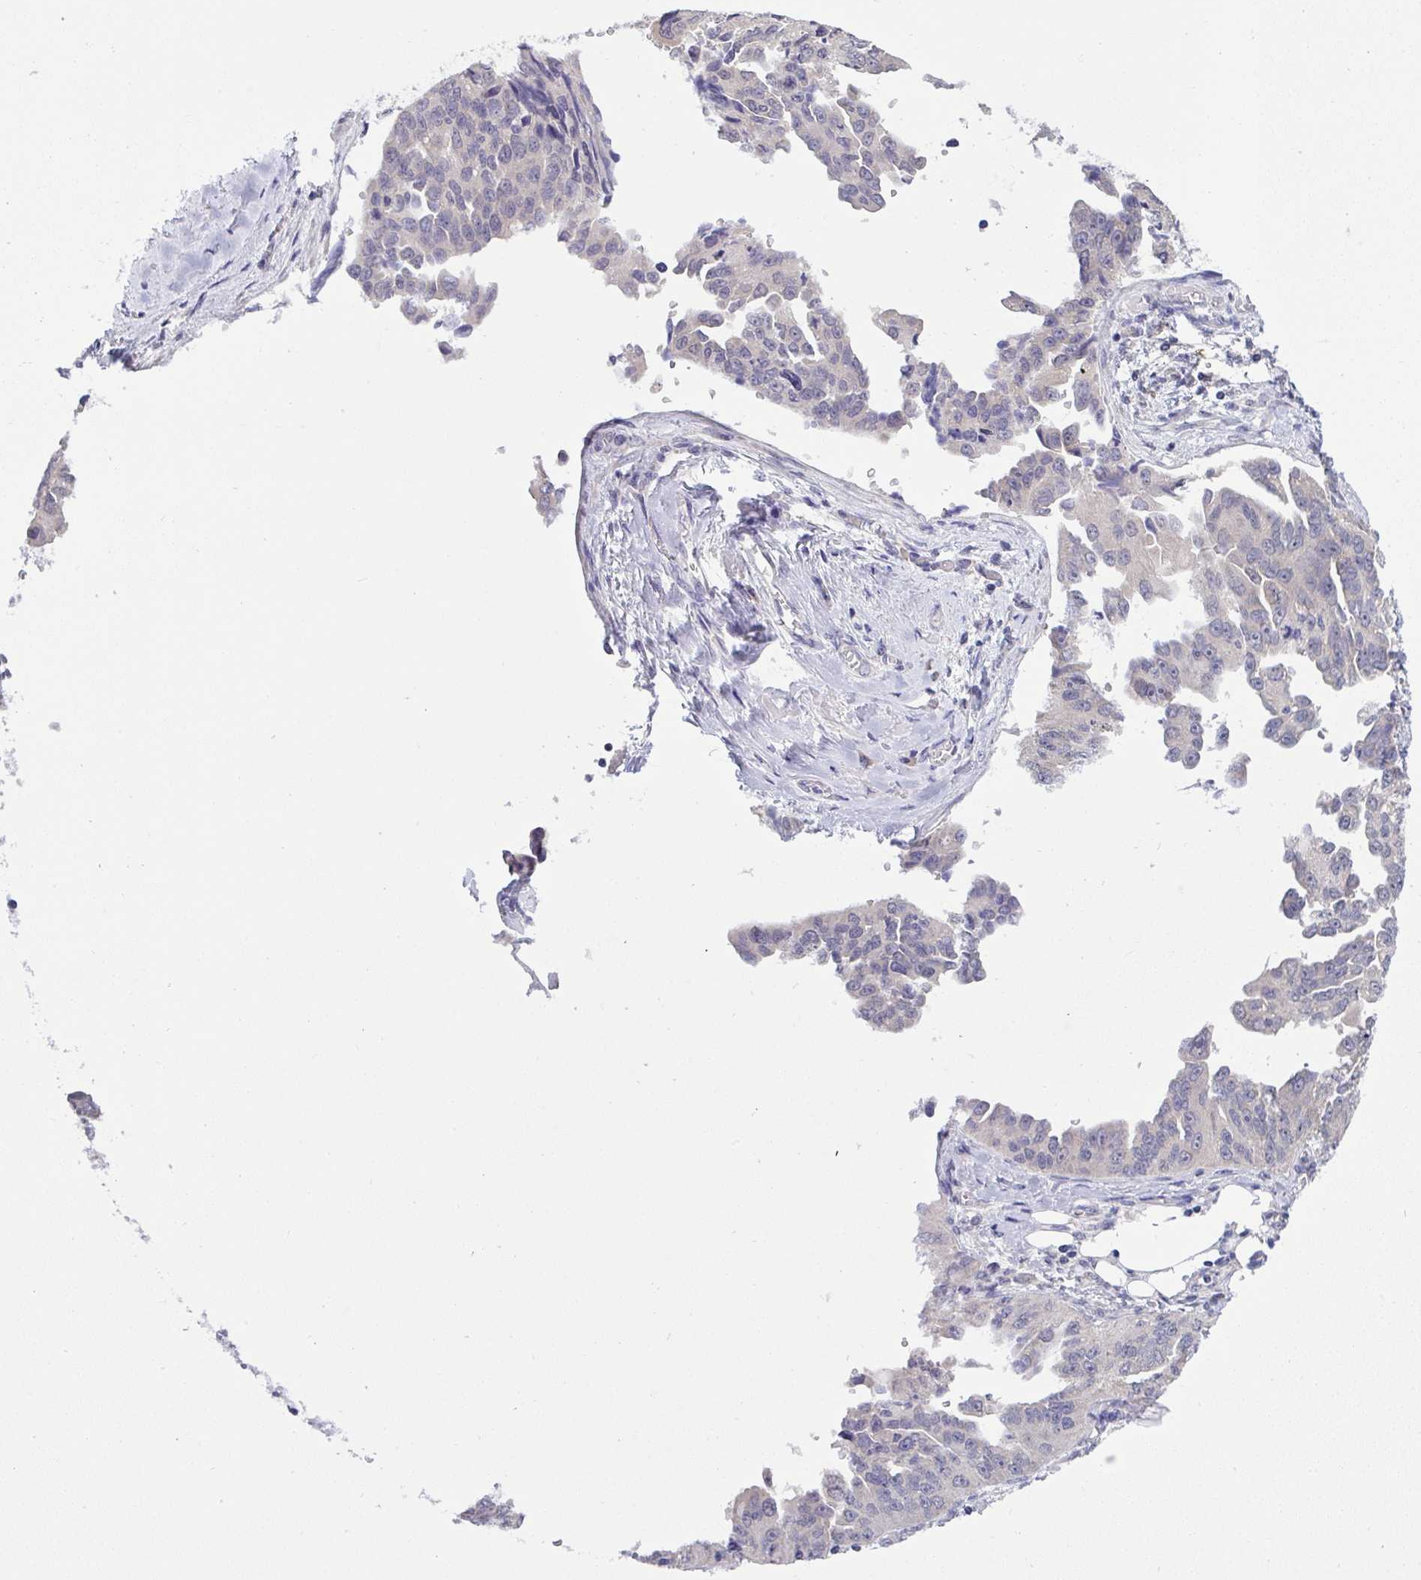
{"staining": {"intensity": "negative", "quantity": "none", "location": "none"}, "tissue": "ovarian cancer", "cell_type": "Tumor cells", "image_type": "cancer", "snomed": [{"axis": "morphology", "description": "Cystadenocarcinoma, serous, NOS"}, {"axis": "topography", "description": "Ovary"}], "caption": "DAB immunohistochemical staining of human serous cystadenocarcinoma (ovarian) demonstrates no significant staining in tumor cells.", "gene": "TMEM41A", "patient": {"sex": "female", "age": 75}}